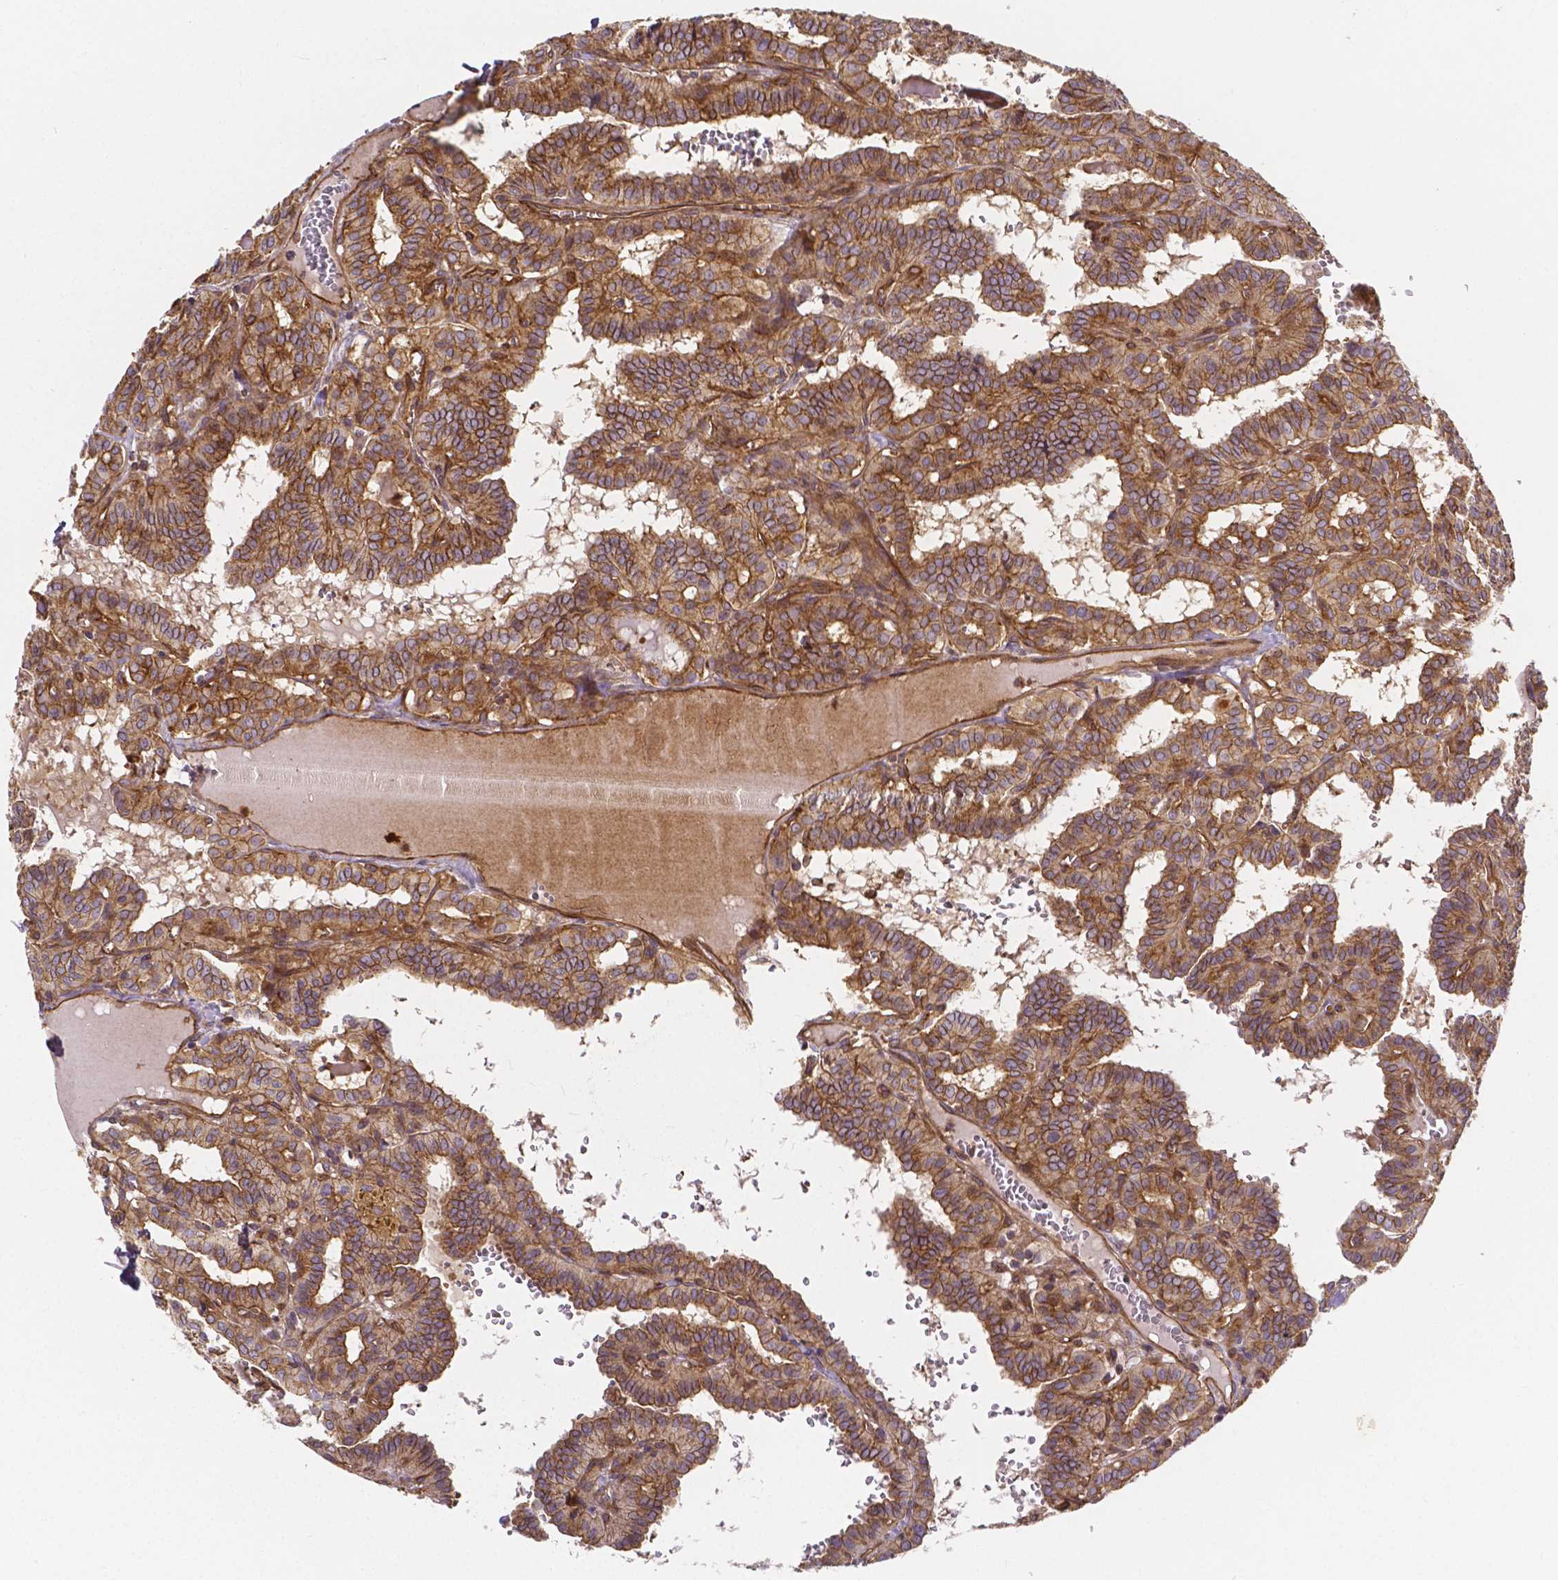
{"staining": {"intensity": "moderate", "quantity": ">75%", "location": "cytoplasmic/membranous"}, "tissue": "thyroid cancer", "cell_type": "Tumor cells", "image_type": "cancer", "snomed": [{"axis": "morphology", "description": "Papillary adenocarcinoma, NOS"}, {"axis": "topography", "description": "Thyroid gland"}], "caption": "Papillary adenocarcinoma (thyroid) tissue exhibits moderate cytoplasmic/membranous positivity in approximately >75% of tumor cells, visualized by immunohistochemistry. (IHC, brightfield microscopy, high magnification).", "gene": "CLINT1", "patient": {"sex": "female", "age": 21}}